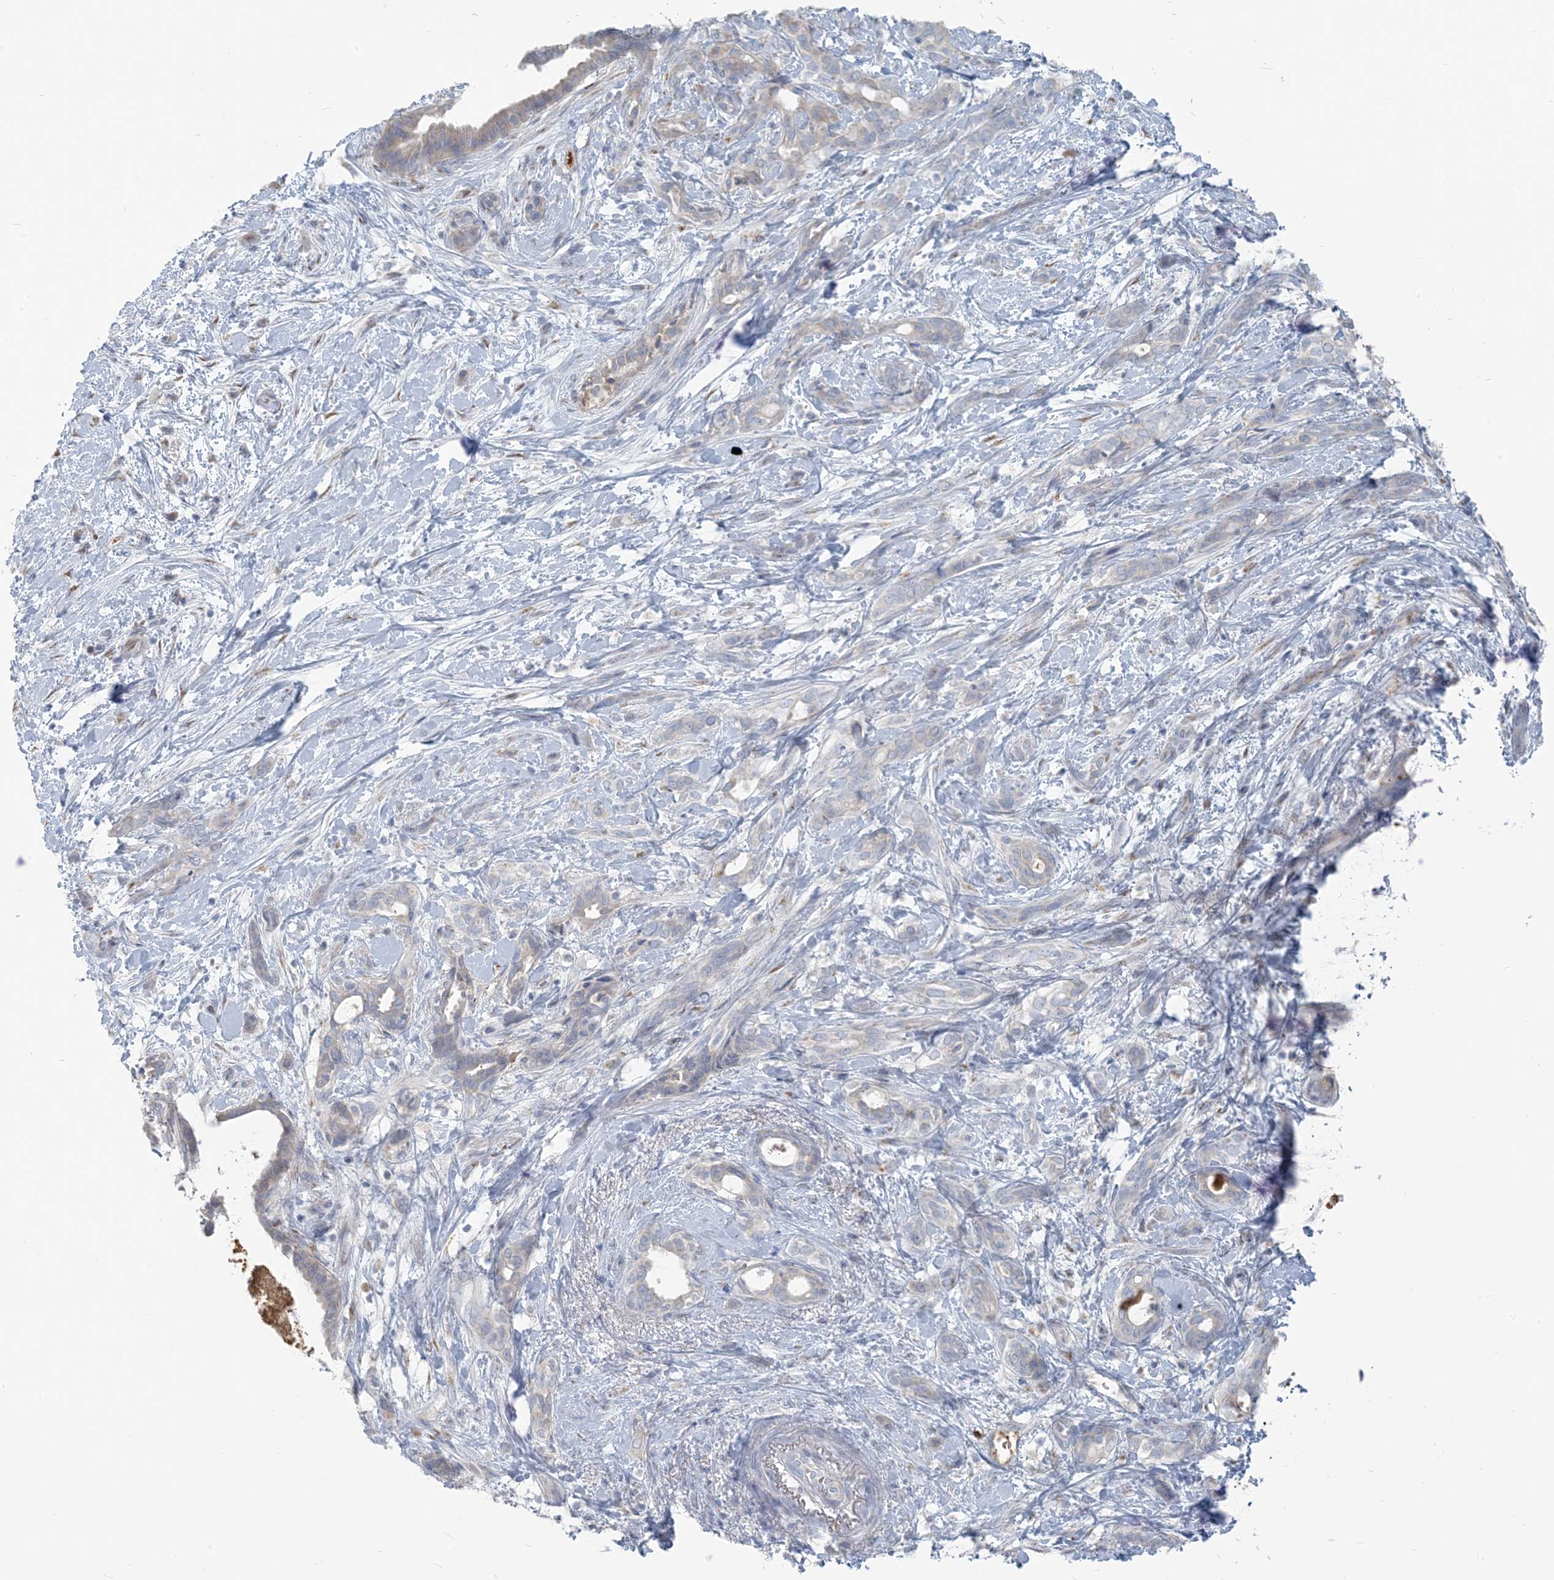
{"staining": {"intensity": "weak", "quantity": "<25%", "location": "cytoplasmic/membranous"}, "tissue": "pancreatic cancer", "cell_type": "Tumor cells", "image_type": "cancer", "snomed": [{"axis": "morphology", "description": "Normal tissue, NOS"}, {"axis": "morphology", "description": "Adenocarcinoma, NOS"}, {"axis": "topography", "description": "Pancreas"}, {"axis": "topography", "description": "Peripheral nerve tissue"}], "caption": "High power microscopy micrograph of an immunohistochemistry photomicrograph of pancreatic adenocarcinoma, revealing no significant staining in tumor cells.", "gene": "SCML1", "patient": {"sex": "female", "age": 63}}